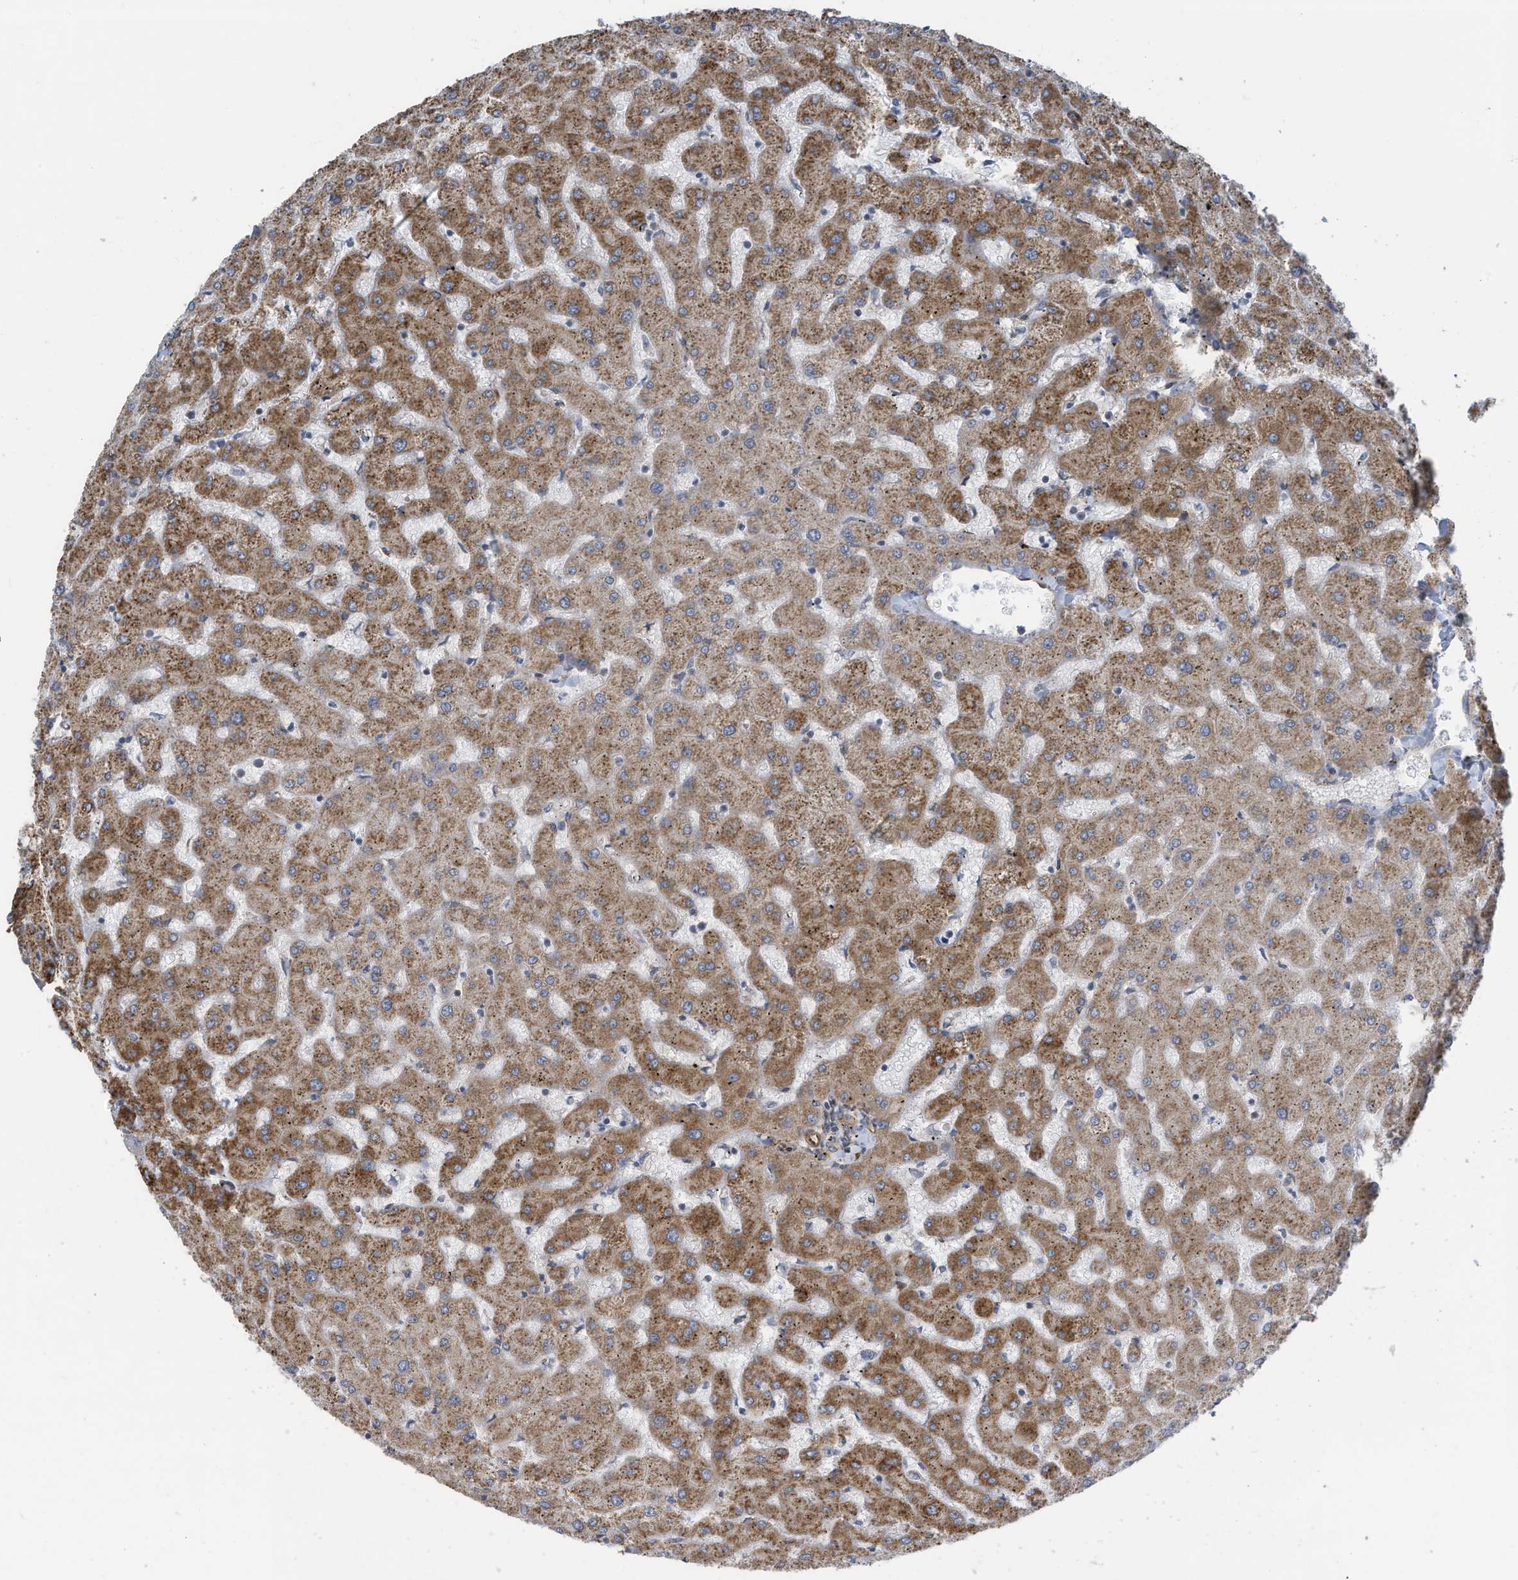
{"staining": {"intensity": "weak", "quantity": "<25%", "location": "cytoplasmic/membranous"}, "tissue": "liver", "cell_type": "Cholangiocytes", "image_type": "normal", "snomed": [{"axis": "morphology", "description": "Normal tissue, NOS"}, {"axis": "topography", "description": "Liver"}], "caption": "Immunohistochemistry of normal liver exhibits no expression in cholangiocytes. (Brightfield microscopy of DAB (3,3'-diaminobenzidine) IHC at high magnification).", "gene": "ZBTB45", "patient": {"sex": "female", "age": 63}}